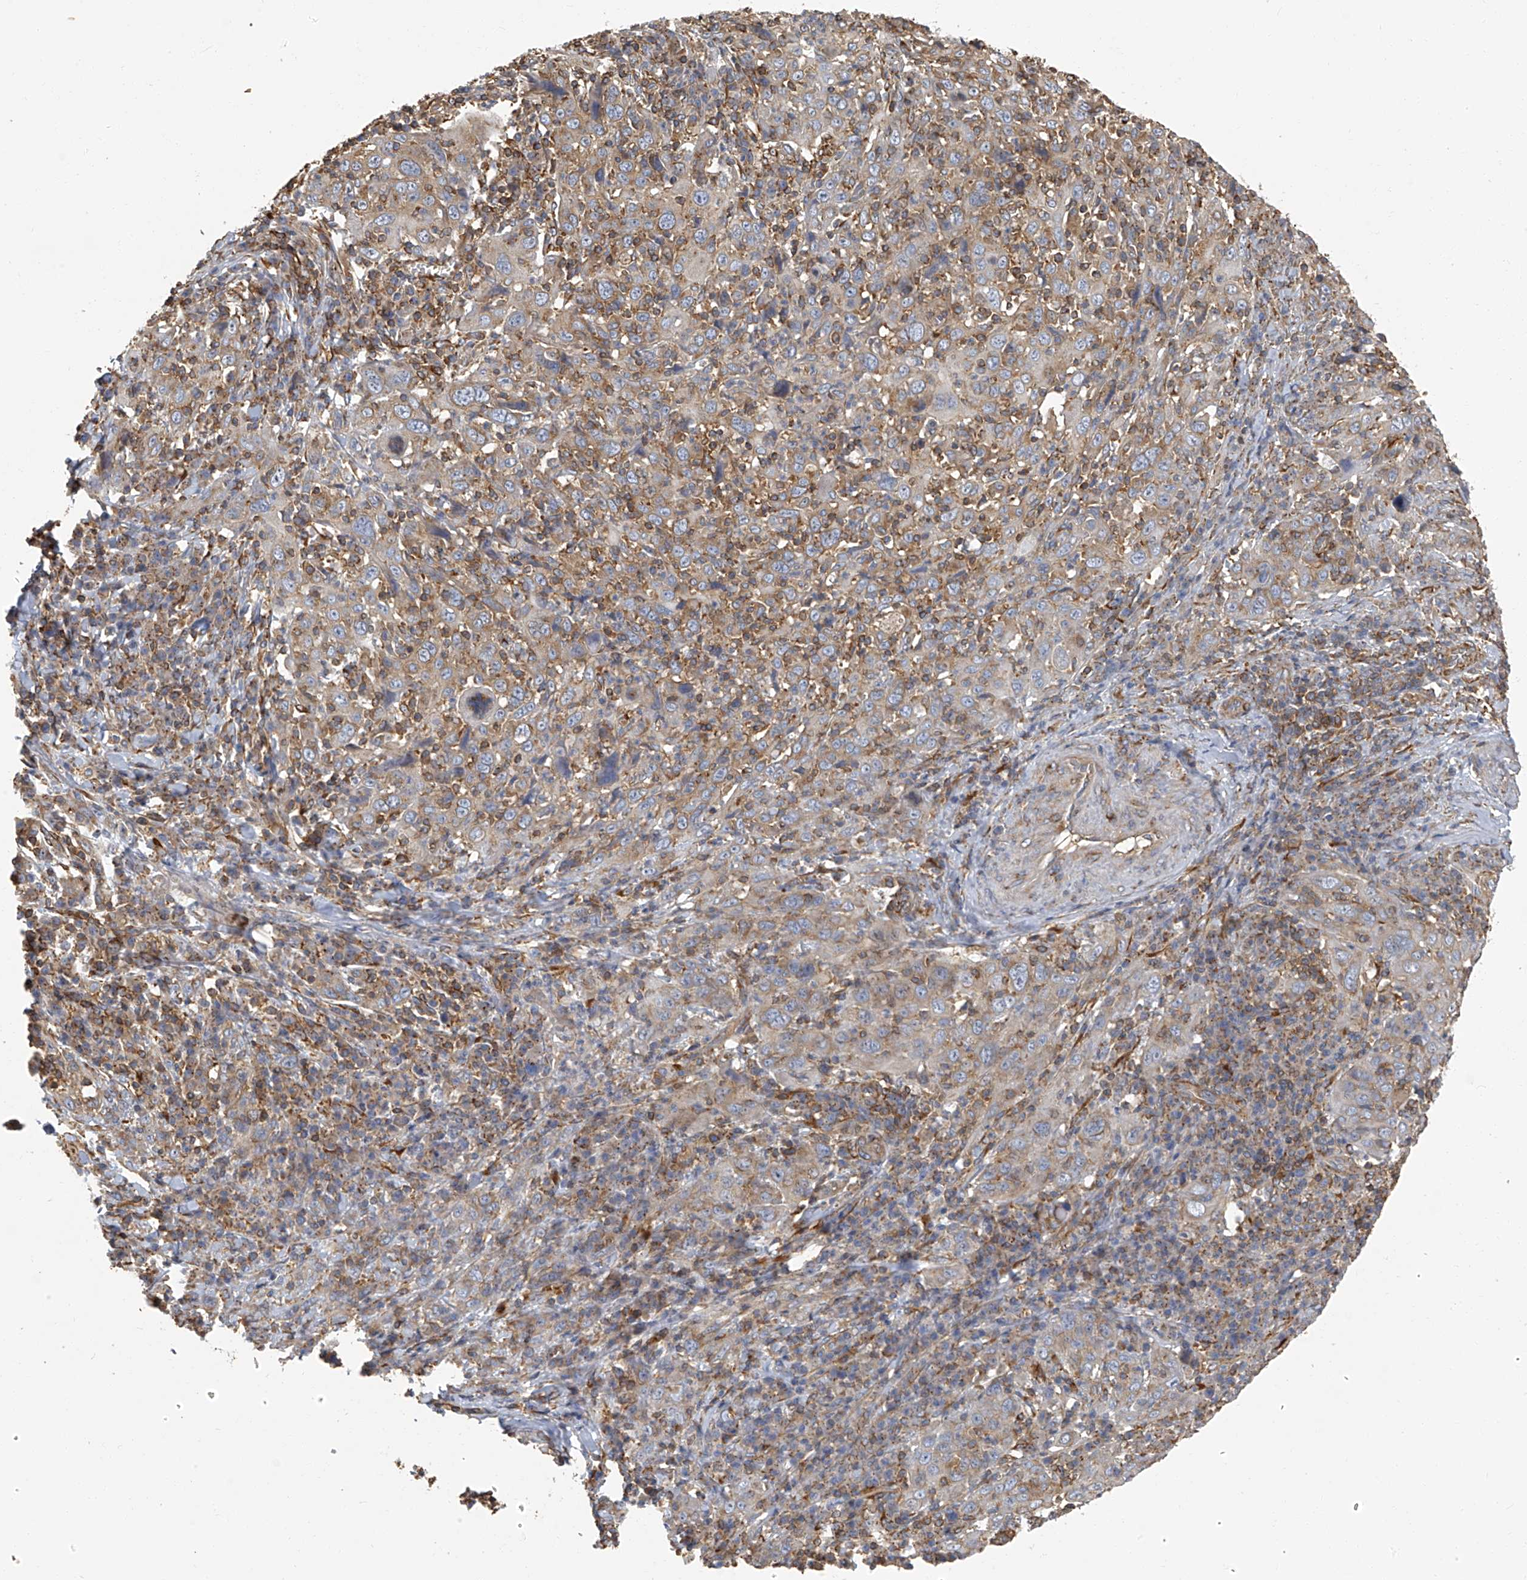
{"staining": {"intensity": "weak", "quantity": ">75%", "location": "cytoplasmic/membranous"}, "tissue": "cervical cancer", "cell_type": "Tumor cells", "image_type": "cancer", "snomed": [{"axis": "morphology", "description": "Squamous cell carcinoma, NOS"}, {"axis": "topography", "description": "Cervix"}], "caption": "The micrograph shows a brown stain indicating the presence of a protein in the cytoplasmic/membranous of tumor cells in cervical cancer (squamous cell carcinoma).", "gene": "SEPTIN7", "patient": {"sex": "female", "age": 46}}